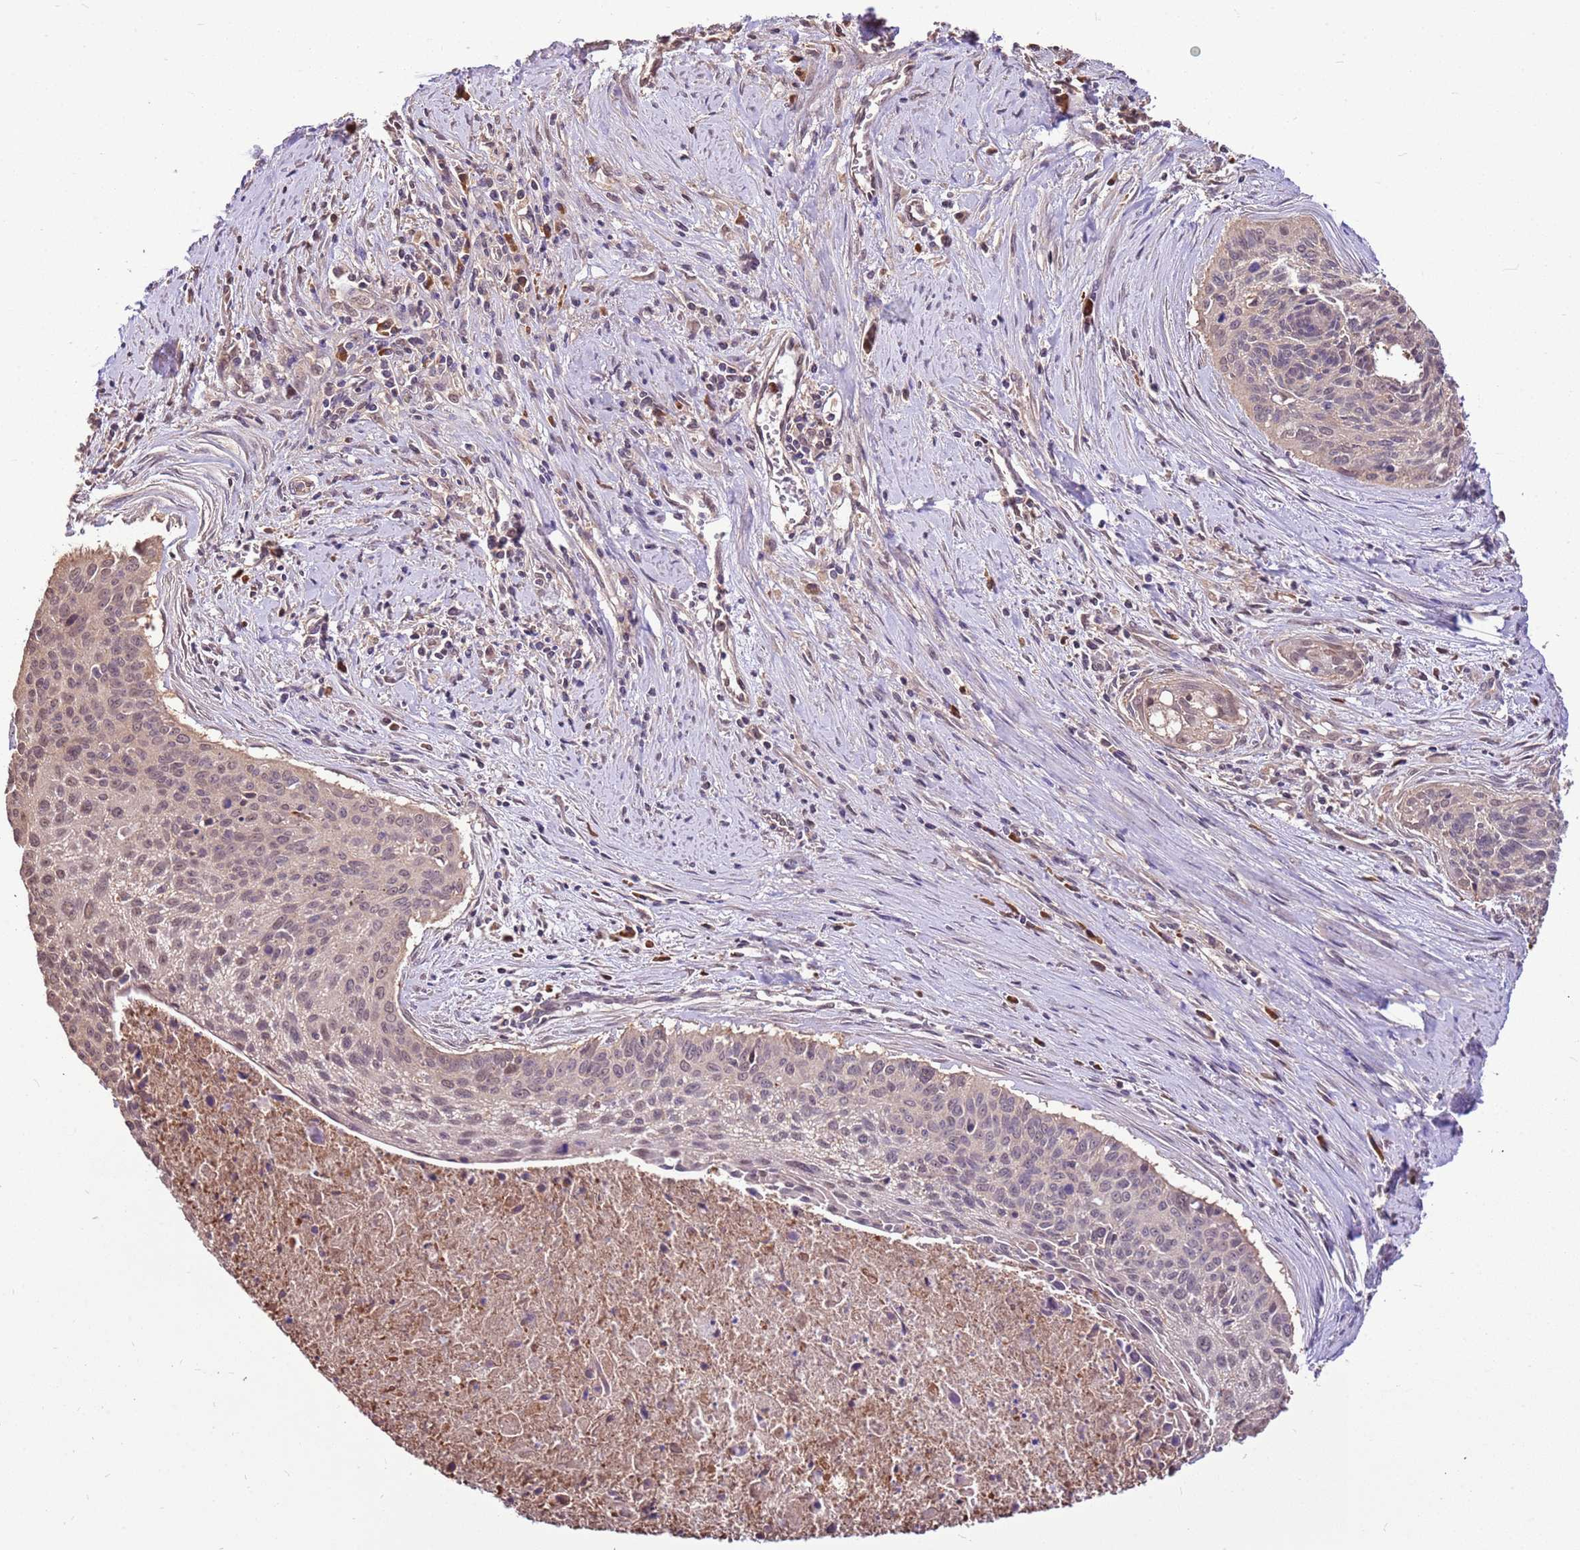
{"staining": {"intensity": "weak", "quantity": "<25%", "location": "nuclear"}, "tissue": "cervical cancer", "cell_type": "Tumor cells", "image_type": "cancer", "snomed": [{"axis": "morphology", "description": "Squamous cell carcinoma, NOS"}, {"axis": "topography", "description": "Cervix"}], "caption": "An immunohistochemistry photomicrograph of cervical cancer (squamous cell carcinoma) is shown. There is no staining in tumor cells of cervical cancer (squamous cell carcinoma). The staining was performed using DAB to visualize the protein expression in brown, while the nuclei were stained in blue with hematoxylin (Magnification: 20x).", "gene": "BBS5", "patient": {"sex": "female", "age": 55}}